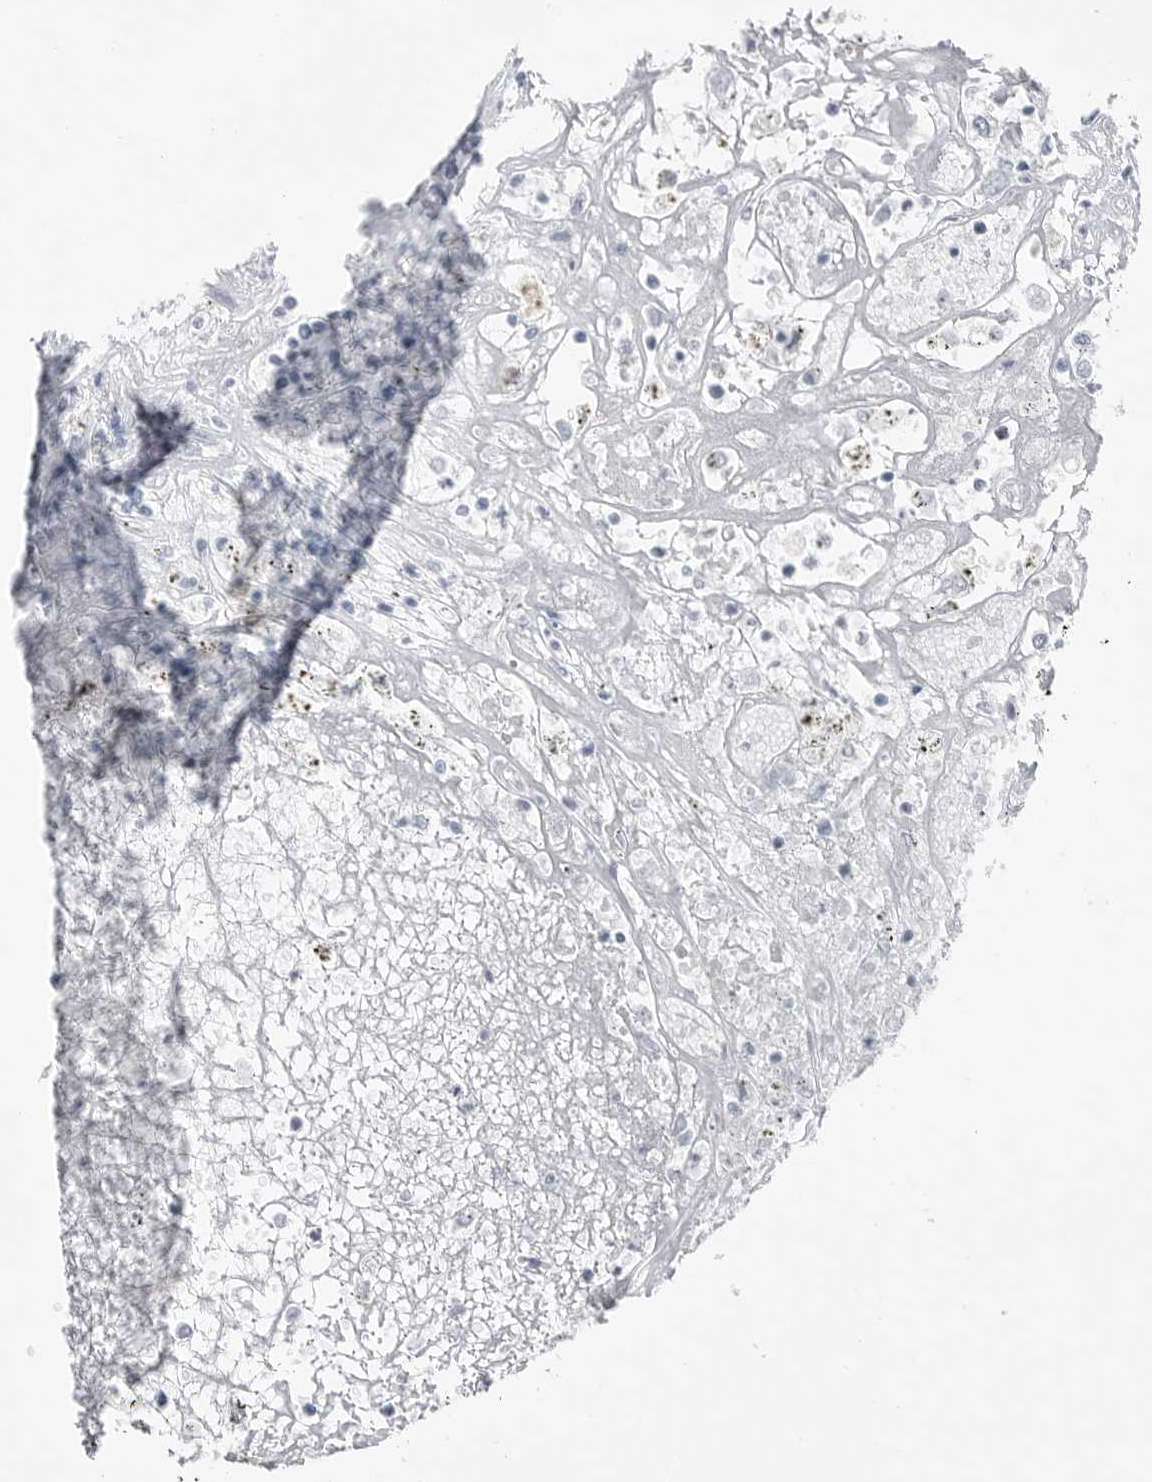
{"staining": {"intensity": "negative", "quantity": "none", "location": "none"}, "tissue": "renal cancer", "cell_type": "Tumor cells", "image_type": "cancer", "snomed": [{"axis": "morphology", "description": "Adenocarcinoma, NOS"}, {"axis": "topography", "description": "Kidney"}], "caption": "DAB immunohistochemical staining of renal cancer exhibits no significant staining in tumor cells.", "gene": "ABHD12", "patient": {"sex": "female", "age": 52}}